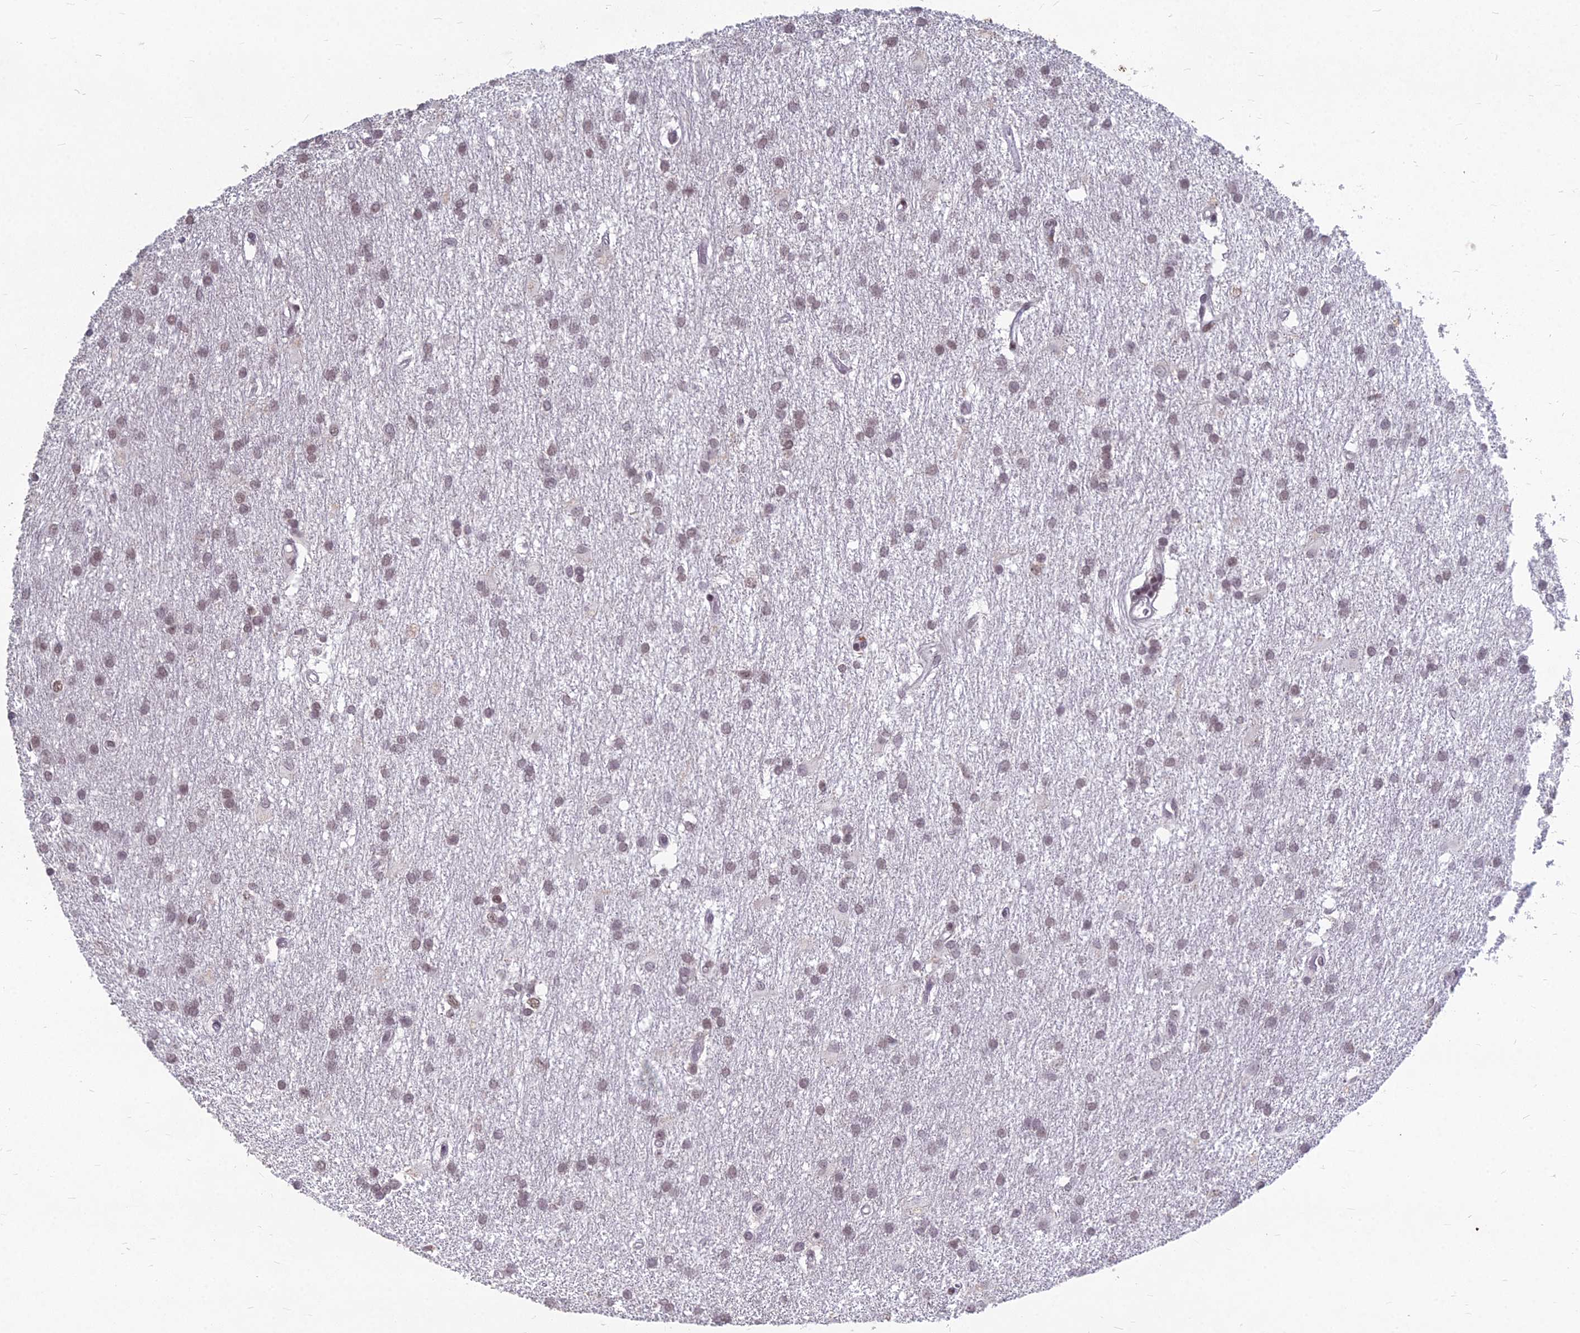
{"staining": {"intensity": "moderate", "quantity": "25%-75%", "location": "nuclear"}, "tissue": "glioma", "cell_type": "Tumor cells", "image_type": "cancer", "snomed": [{"axis": "morphology", "description": "Glioma, malignant, High grade"}, {"axis": "topography", "description": "Brain"}], "caption": "A brown stain highlights moderate nuclear positivity of a protein in human glioma tumor cells.", "gene": "KAT7", "patient": {"sex": "male", "age": 77}}